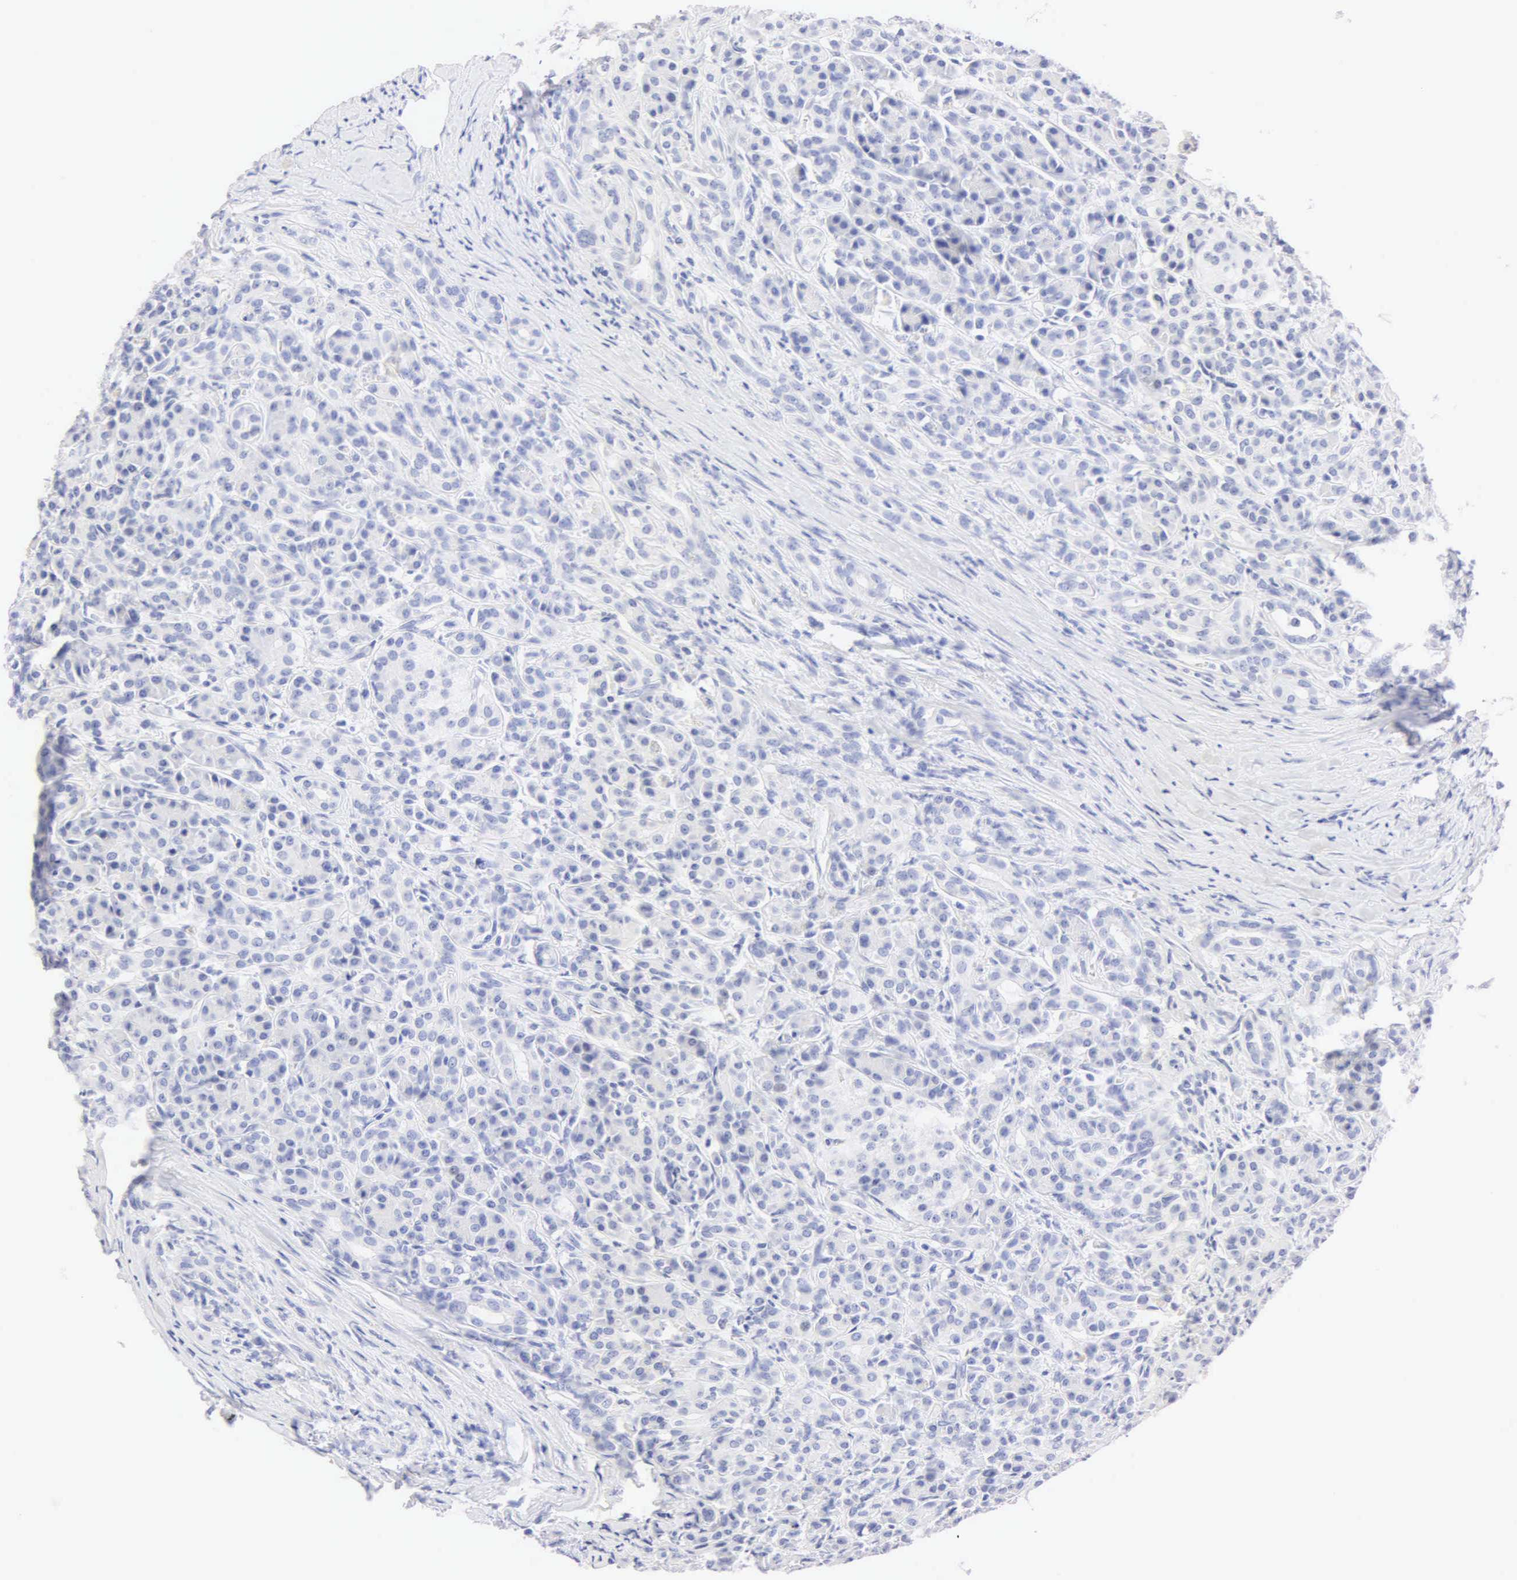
{"staining": {"intensity": "negative", "quantity": "none", "location": "none"}, "tissue": "pancreas", "cell_type": "Exocrine glandular cells", "image_type": "normal", "snomed": [{"axis": "morphology", "description": "Normal tissue, NOS"}, {"axis": "topography", "description": "Lymph node"}, {"axis": "topography", "description": "Pancreas"}], "caption": "A photomicrograph of pancreas stained for a protein shows no brown staining in exocrine glandular cells. Brightfield microscopy of IHC stained with DAB (brown) and hematoxylin (blue), captured at high magnification.", "gene": "NKX2", "patient": {"sex": "male", "age": 59}}